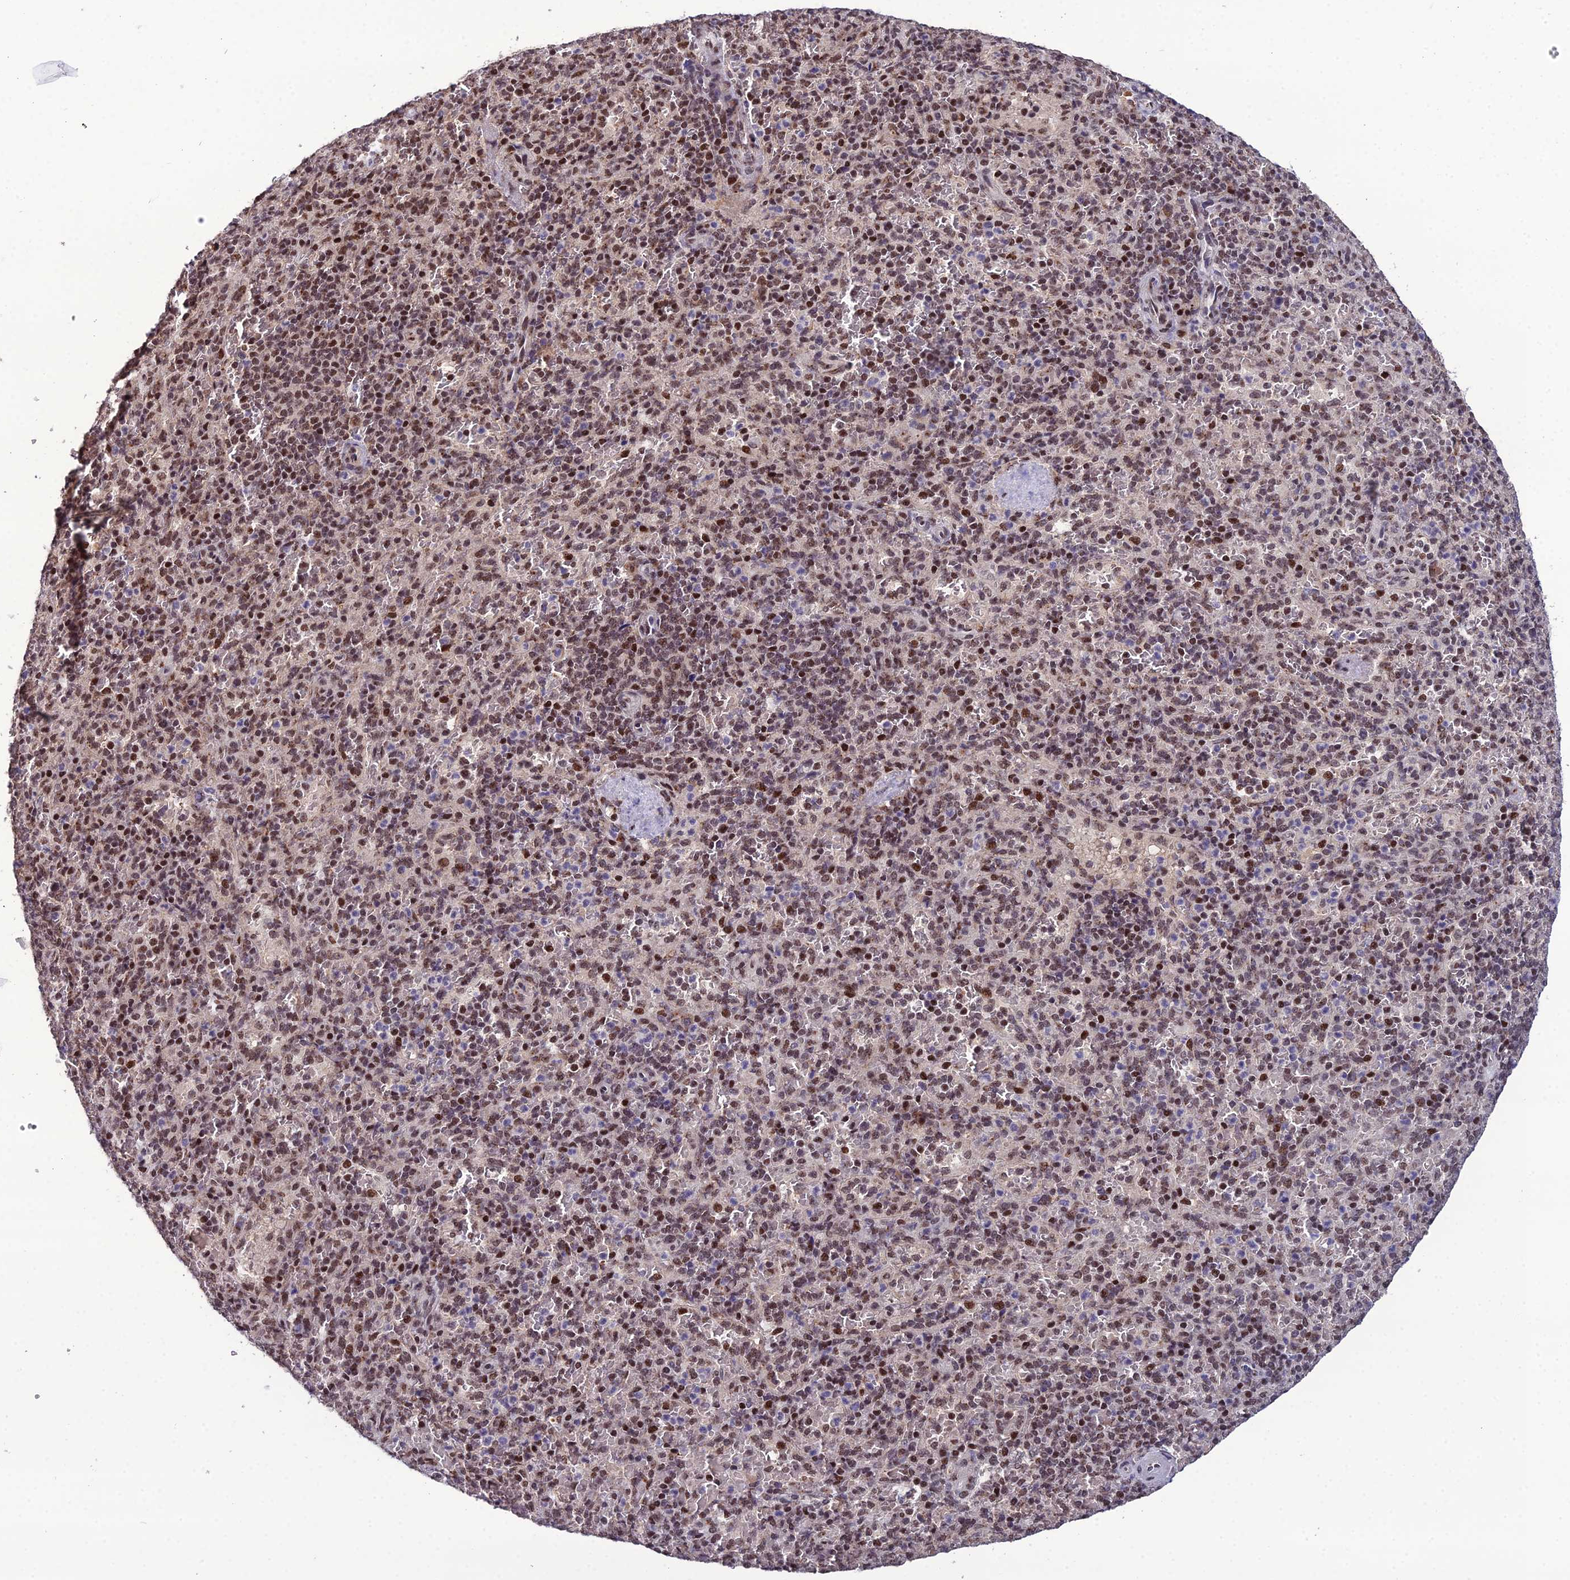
{"staining": {"intensity": "moderate", "quantity": "25%-75%", "location": "nuclear"}, "tissue": "spleen", "cell_type": "Cells in red pulp", "image_type": "normal", "snomed": [{"axis": "morphology", "description": "Normal tissue, NOS"}, {"axis": "topography", "description": "Spleen"}], "caption": "Approximately 25%-75% of cells in red pulp in unremarkable spleen demonstrate moderate nuclear protein positivity as visualized by brown immunohistochemical staining.", "gene": "ARL2", "patient": {"sex": "male", "age": 82}}